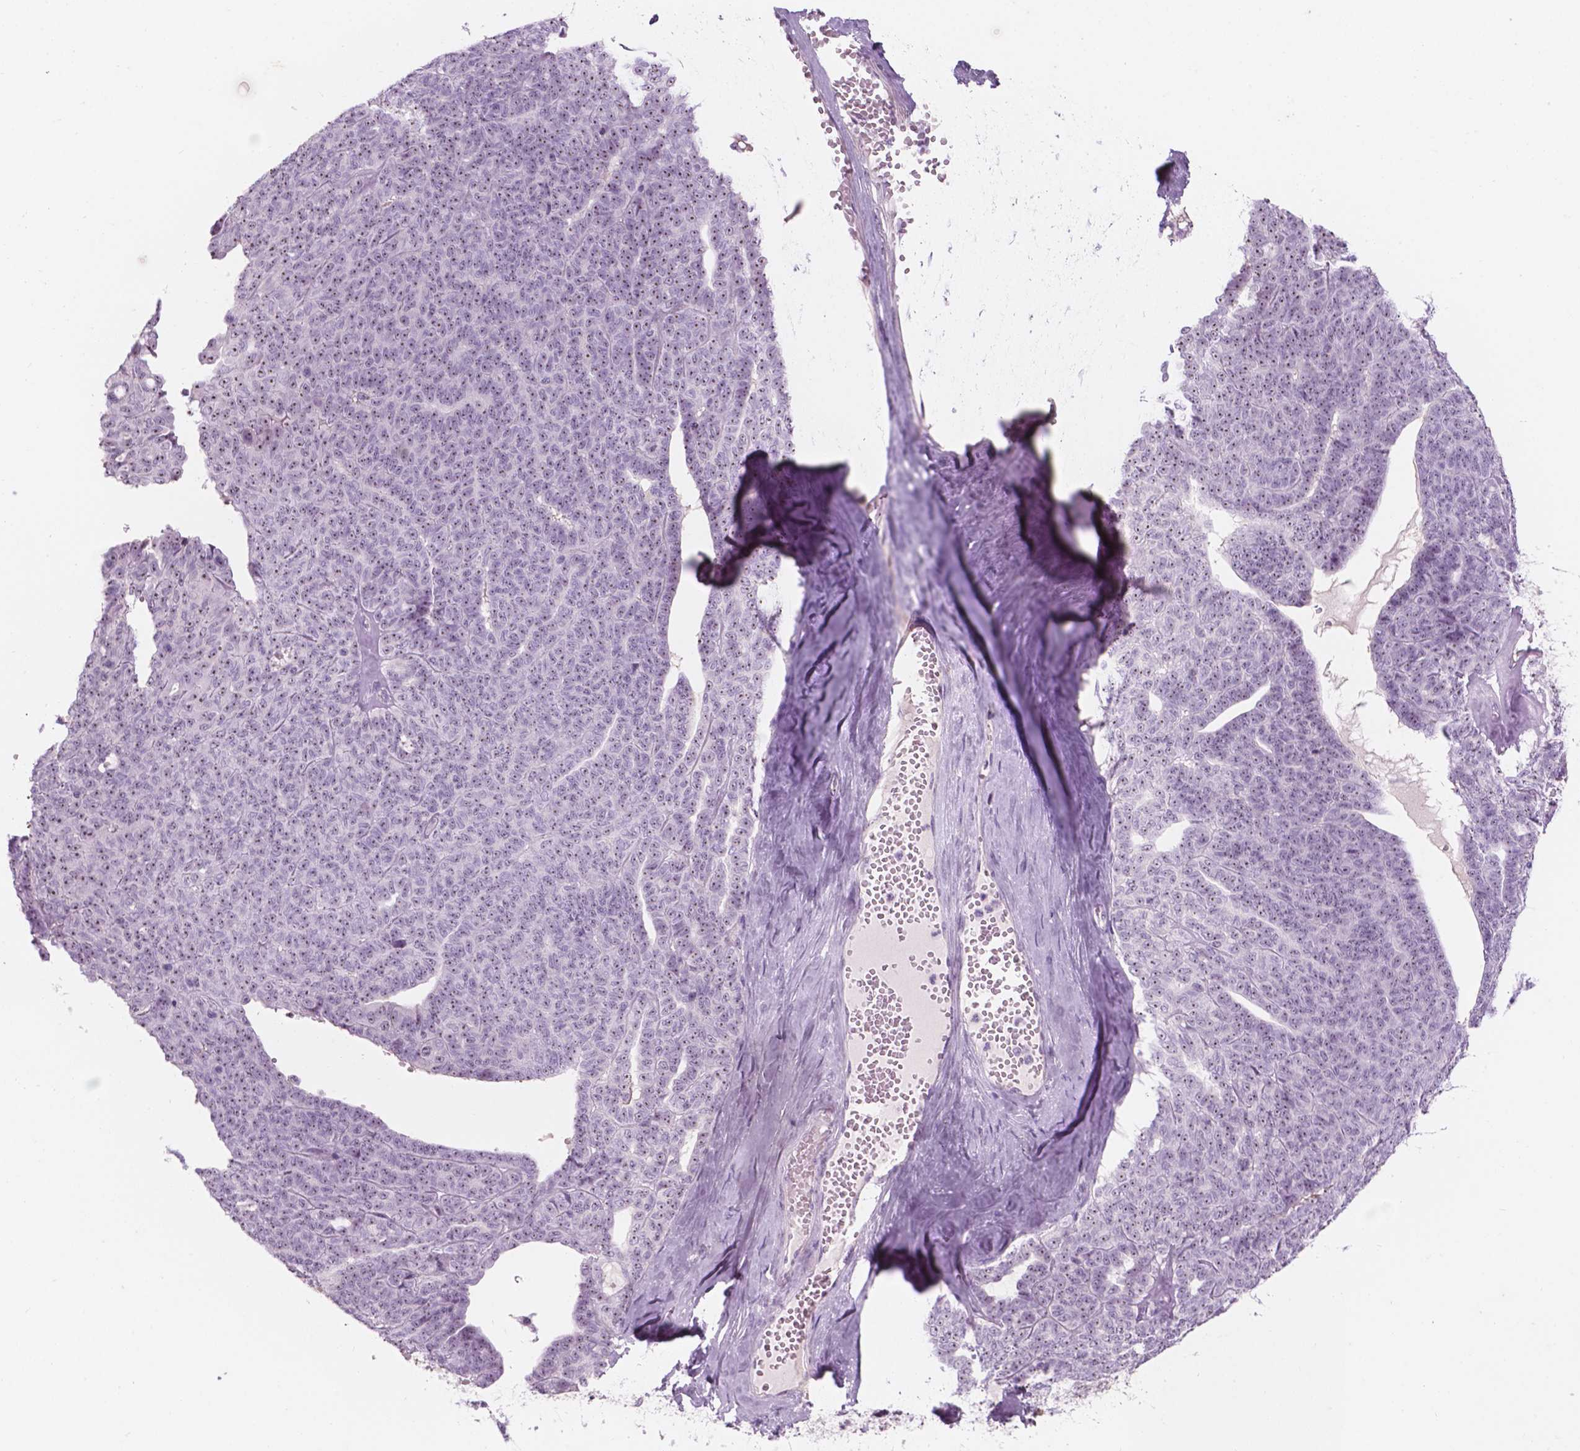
{"staining": {"intensity": "weak", "quantity": "25%-75%", "location": "nuclear"}, "tissue": "ovarian cancer", "cell_type": "Tumor cells", "image_type": "cancer", "snomed": [{"axis": "morphology", "description": "Cystadenocarcinoma, serous, NOS"}, {"axis": "topography", "description": "Ovary"}], "caption": "A brown stain shows weak nuclear staining of a protein in ovarian cancer (serous cystadenocarcinoma) tumor cells.", "gene": "ZNF853", "patient": {"sex": "female", "age": 71}}